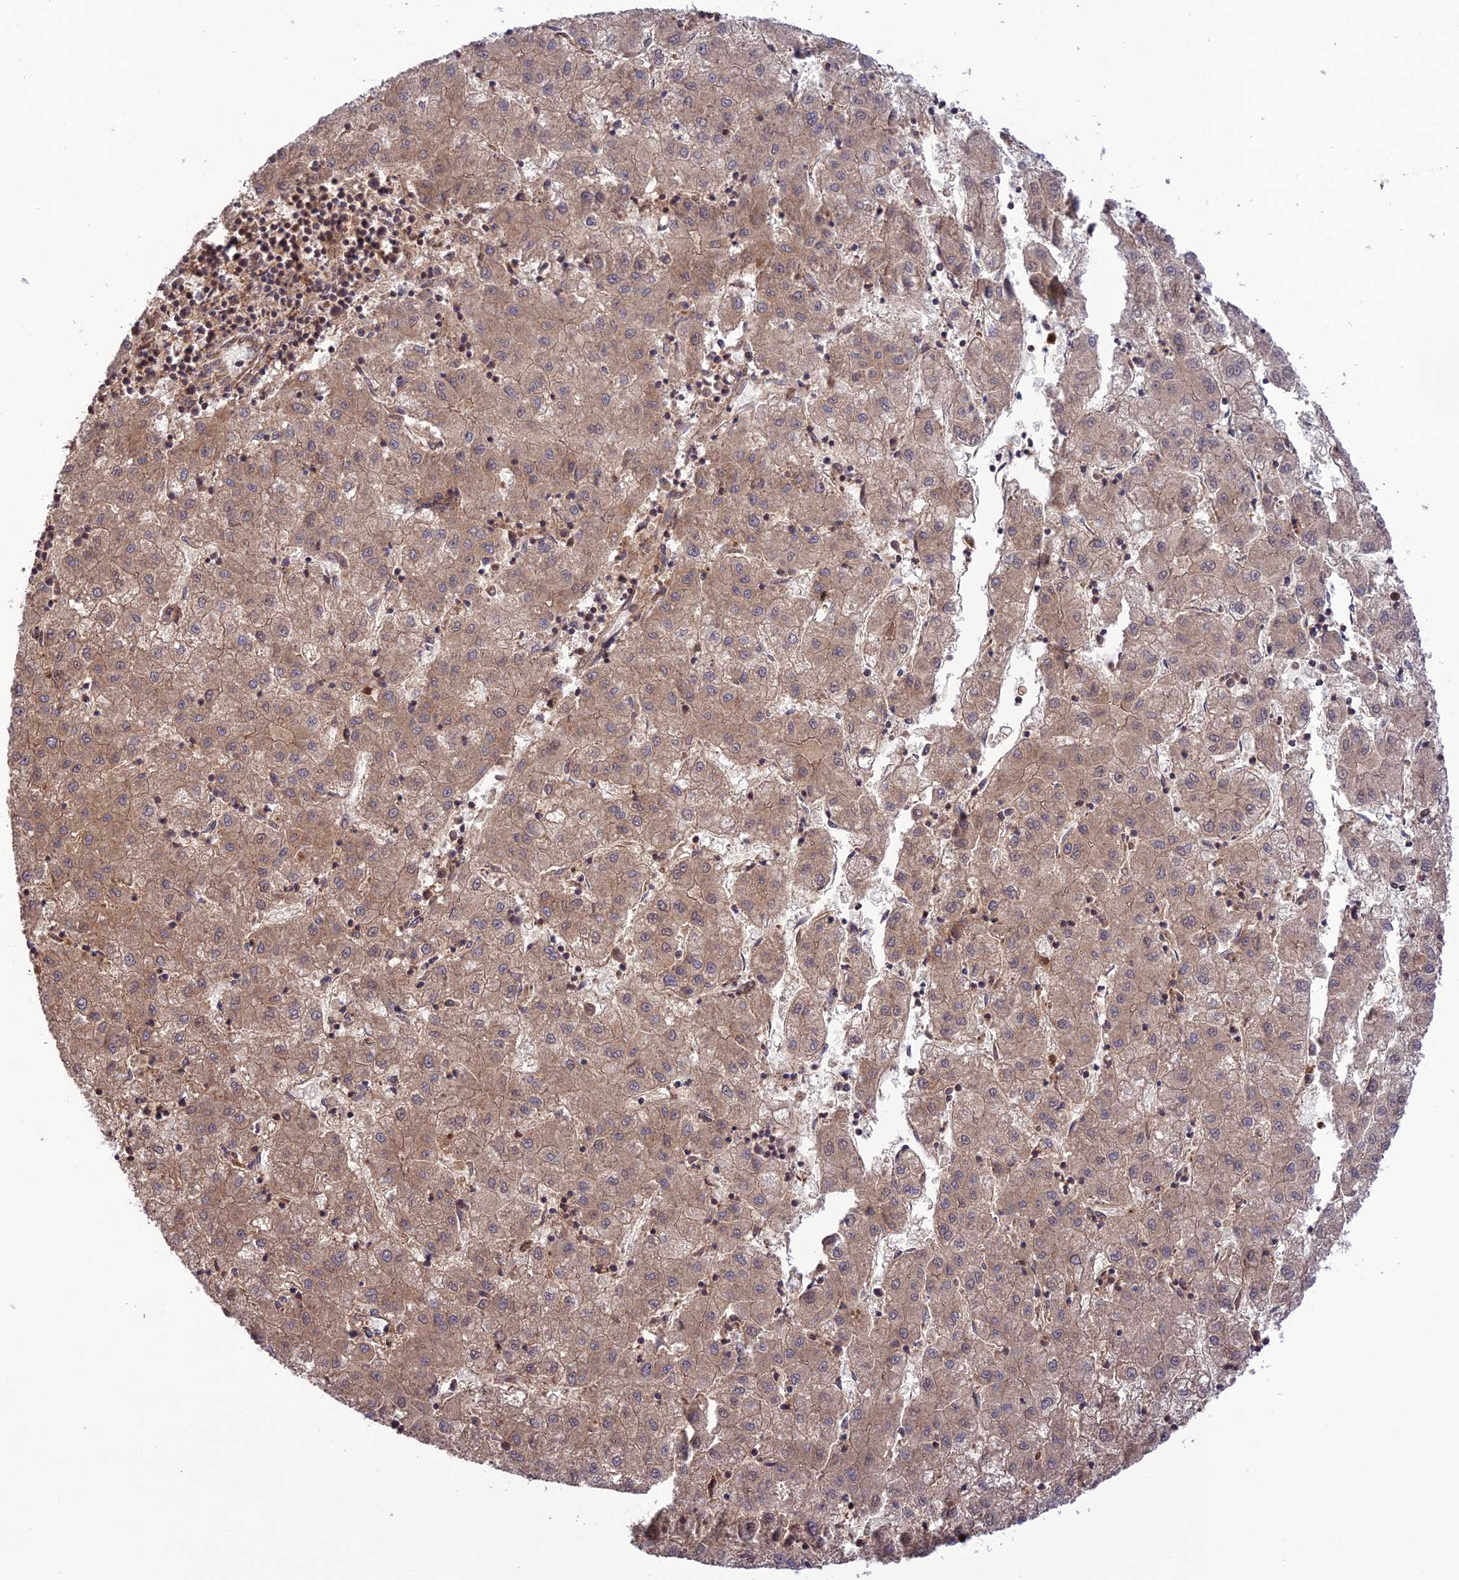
{"staining": {"intensity": "moderate", "quantity": ">75%", "location": "cytoplasmic/membranous"}, "tissue": "liver cancer", "cell_type": "Tumor cells", "image_type": "cancer", "snomed": [{"axis": "morphology", "description": "Carcinoma, Hepatocellular, NOS"}, {"axis": "topography", "description": "Liver"}], "caption": "Immunohistochemical staining of human liver cancer shows moderate cytoplasmic/membranous protein expression in approximately >75% of tumor cells.", "gene": "FCHSD1", "patient": {"sex": "male", "age": 72}}